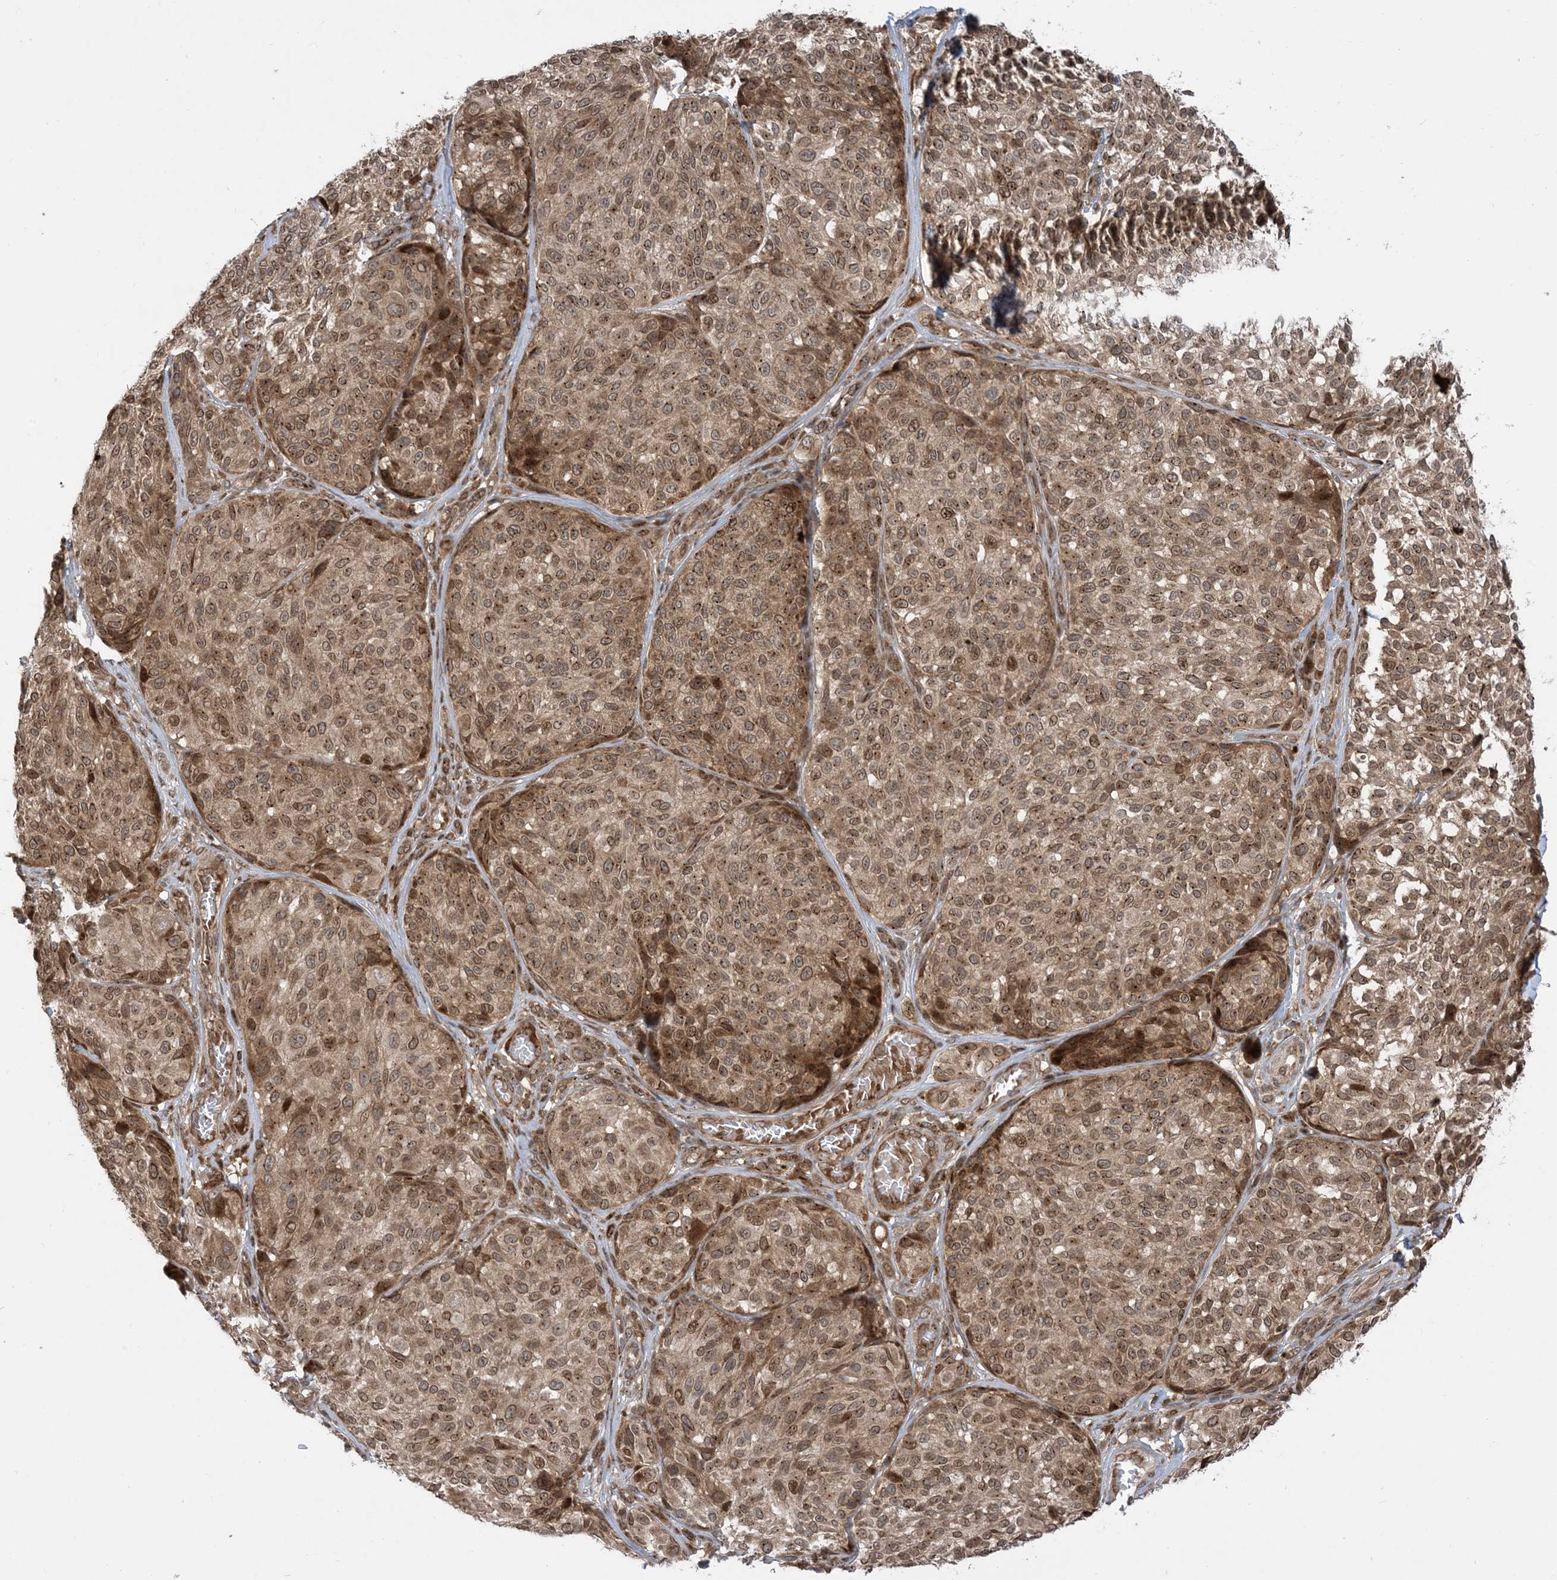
{"staining": {"intensity": "moderate", "quantity": ">75%", "location": "cytoplasmic/membranous,nuclear"}, "tissue": "melanoma", "cell_type": "Tumor cells", "image_type": "cancer", "snomed": [{"axis": "morphology", "description": "Malignant melanoma, NOS"}, {"axis": "topography", "description": "Skin"}], "caption": "A high-resolution image shows immunohistochemistry staining of malignant melanoma, which demonstrates moderate cytoplasmic/membranous and nuclear positivity in about >75% of tumor cells. The protein of interest is stained brown, and the nuclei are stained in blue (DAB IHC with brightfield microscopy, high magnification).", "gene": "CASP4", "patient": {"sex": "male", "age": 83}}